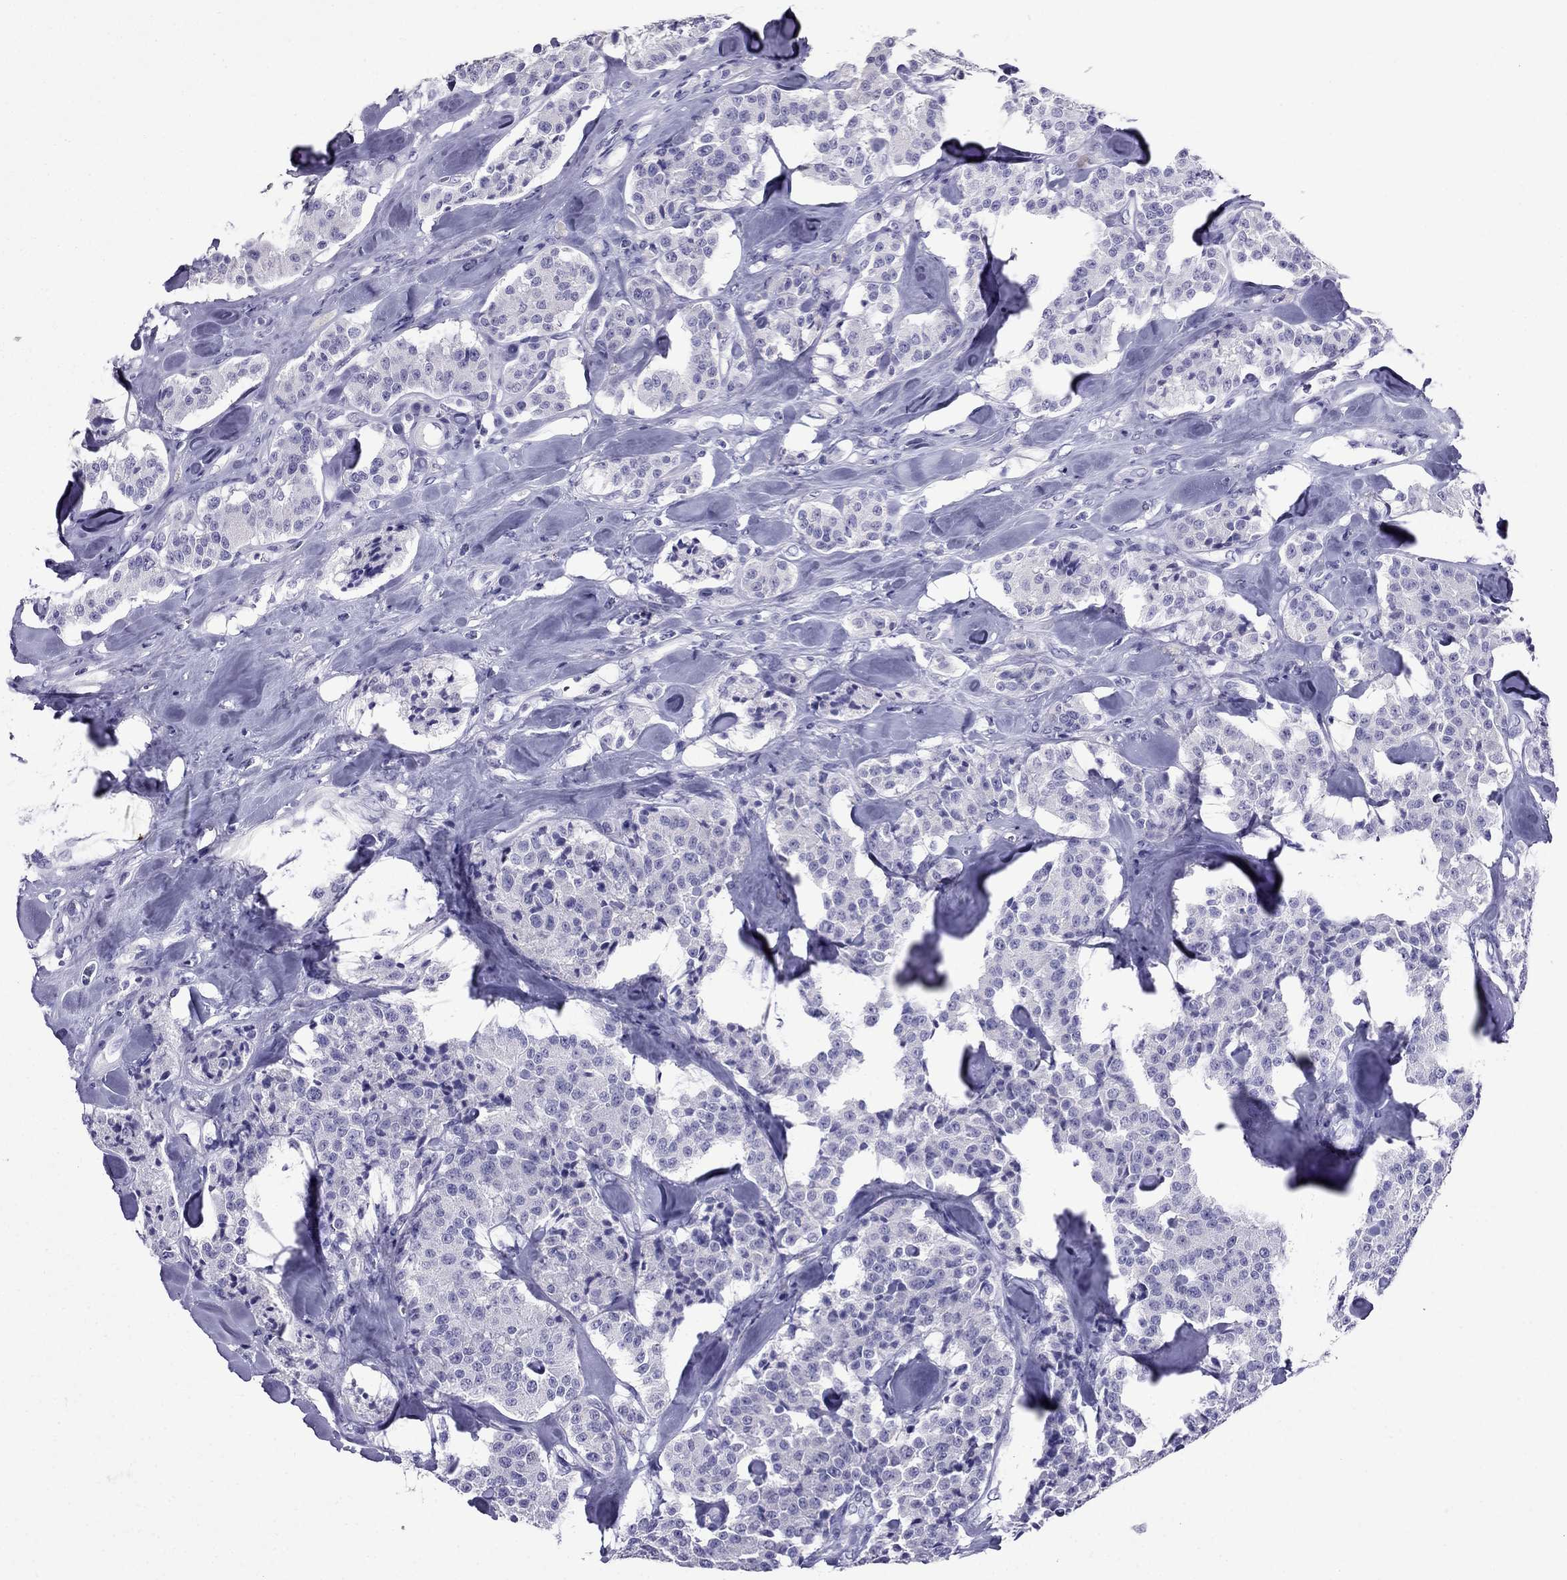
{"staining": {"intensity": "negative", "quantity": "none", "location": "none"}, "tissue": "carcinoid", "cell_type": "Tumor cells", "image_type": "cancer", "snomed": [{"axis": "morphology", "description": "Carcinoid, malignant, NOS"}, {"axis": "topography", "description": "Pancreas"}], "caption": "DAB immunohistochemical staining of carcinoid (malignant) displays no significant staining in tumor cells.", "gene": "CDHR4", "patient": {"sex": "male", "age": 41}}